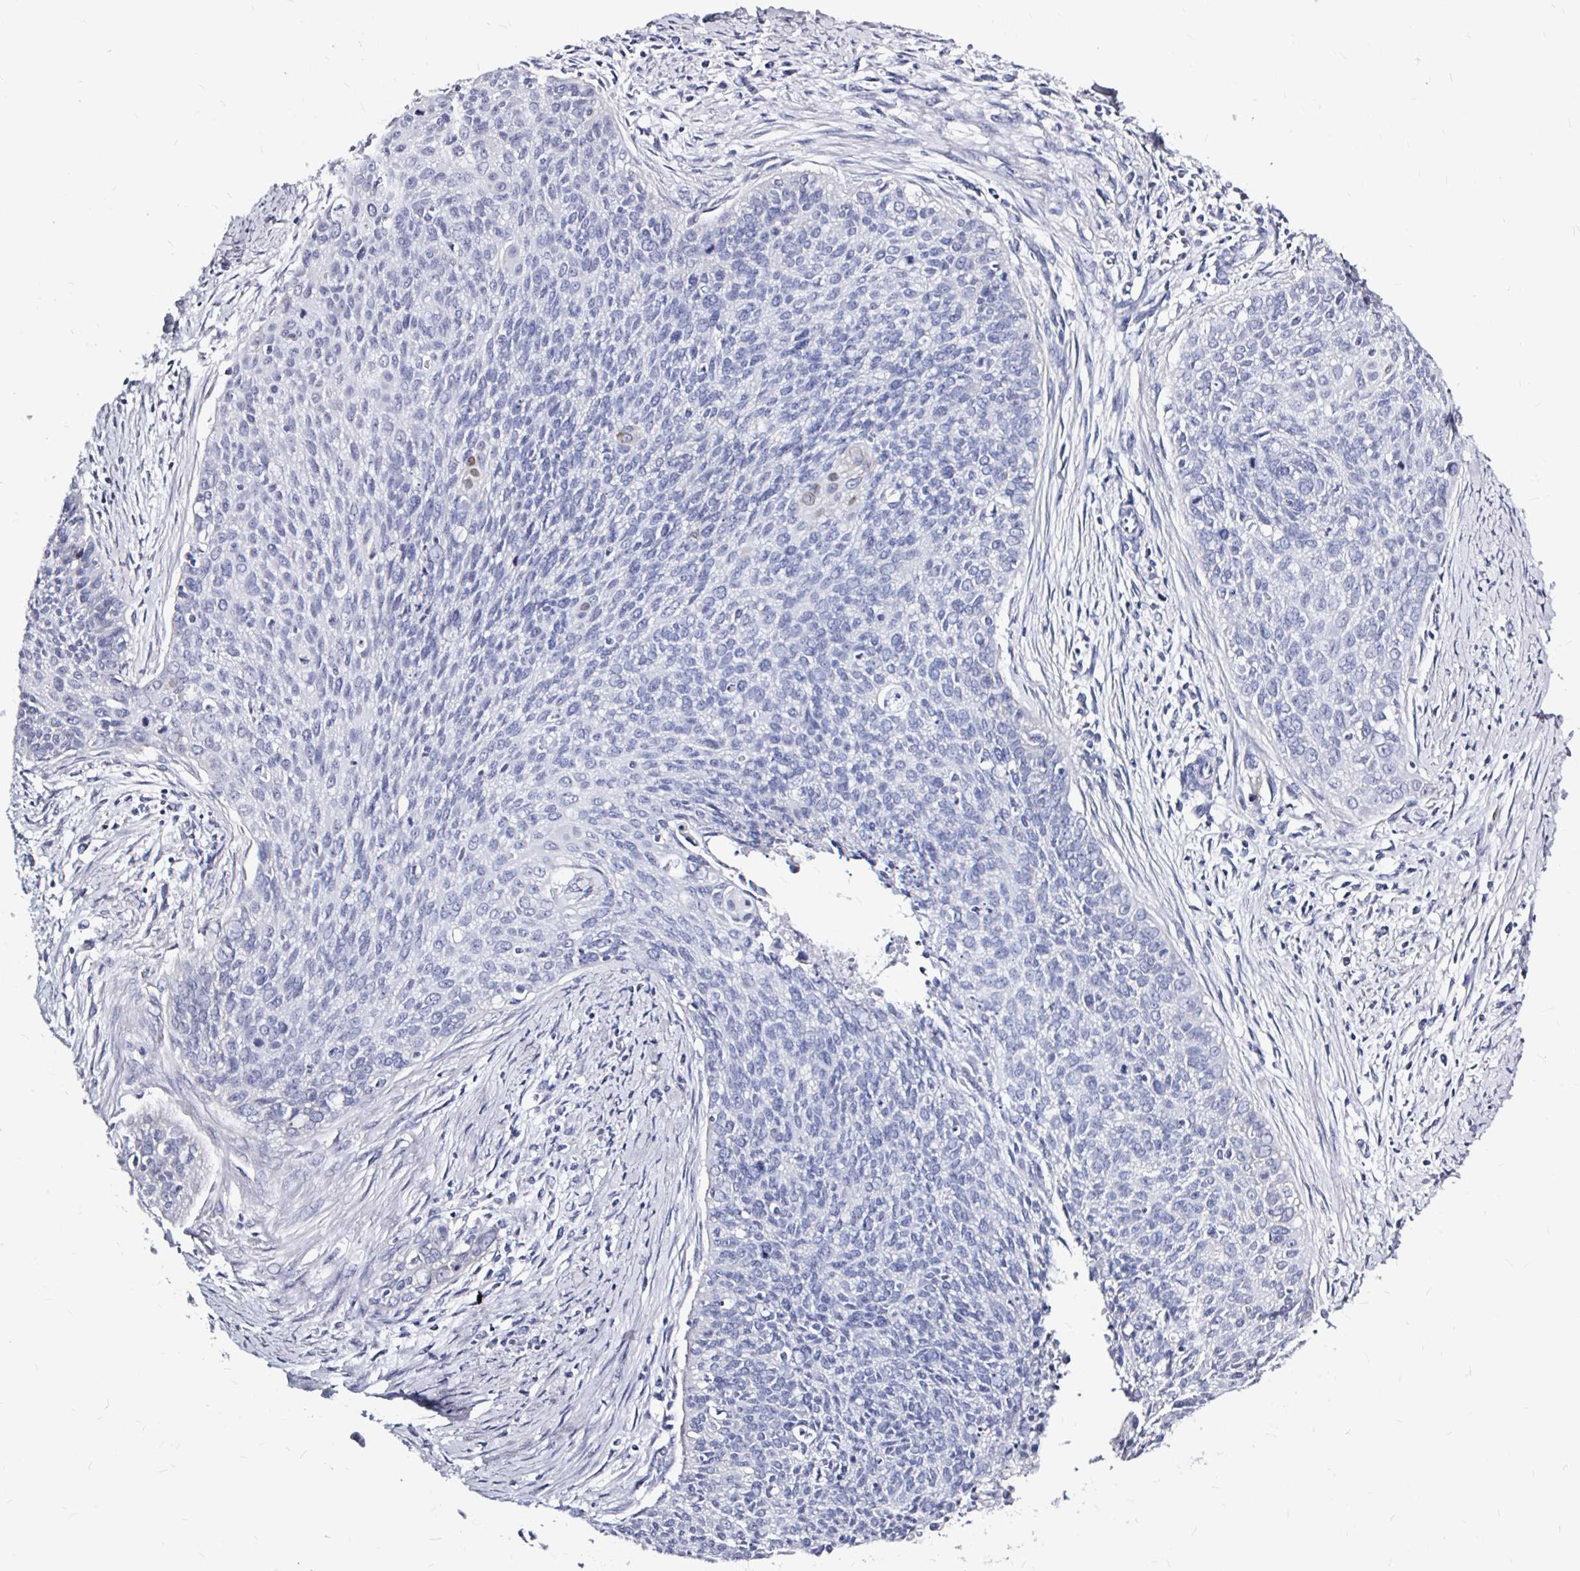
{"staining": {"intensity": "negative", "quantity": "none", "location": "none"}, "tissue": "cervical cancer", "cell_type": "Tumor cells", "image_type": "cancer", "snomed": [{"axis": "morphology", "description": "Squamous cell carcinoma, NOS"}, {"axis": "topography", "description": "Cervix"}], "caption": "This is an immunohistochemistry histopathology image of human squamous cell carcinoma (cervical). There is no staining in tumor cells.", "gene": "LUZP4", "patient": {"sex": "female", "age": 55}}